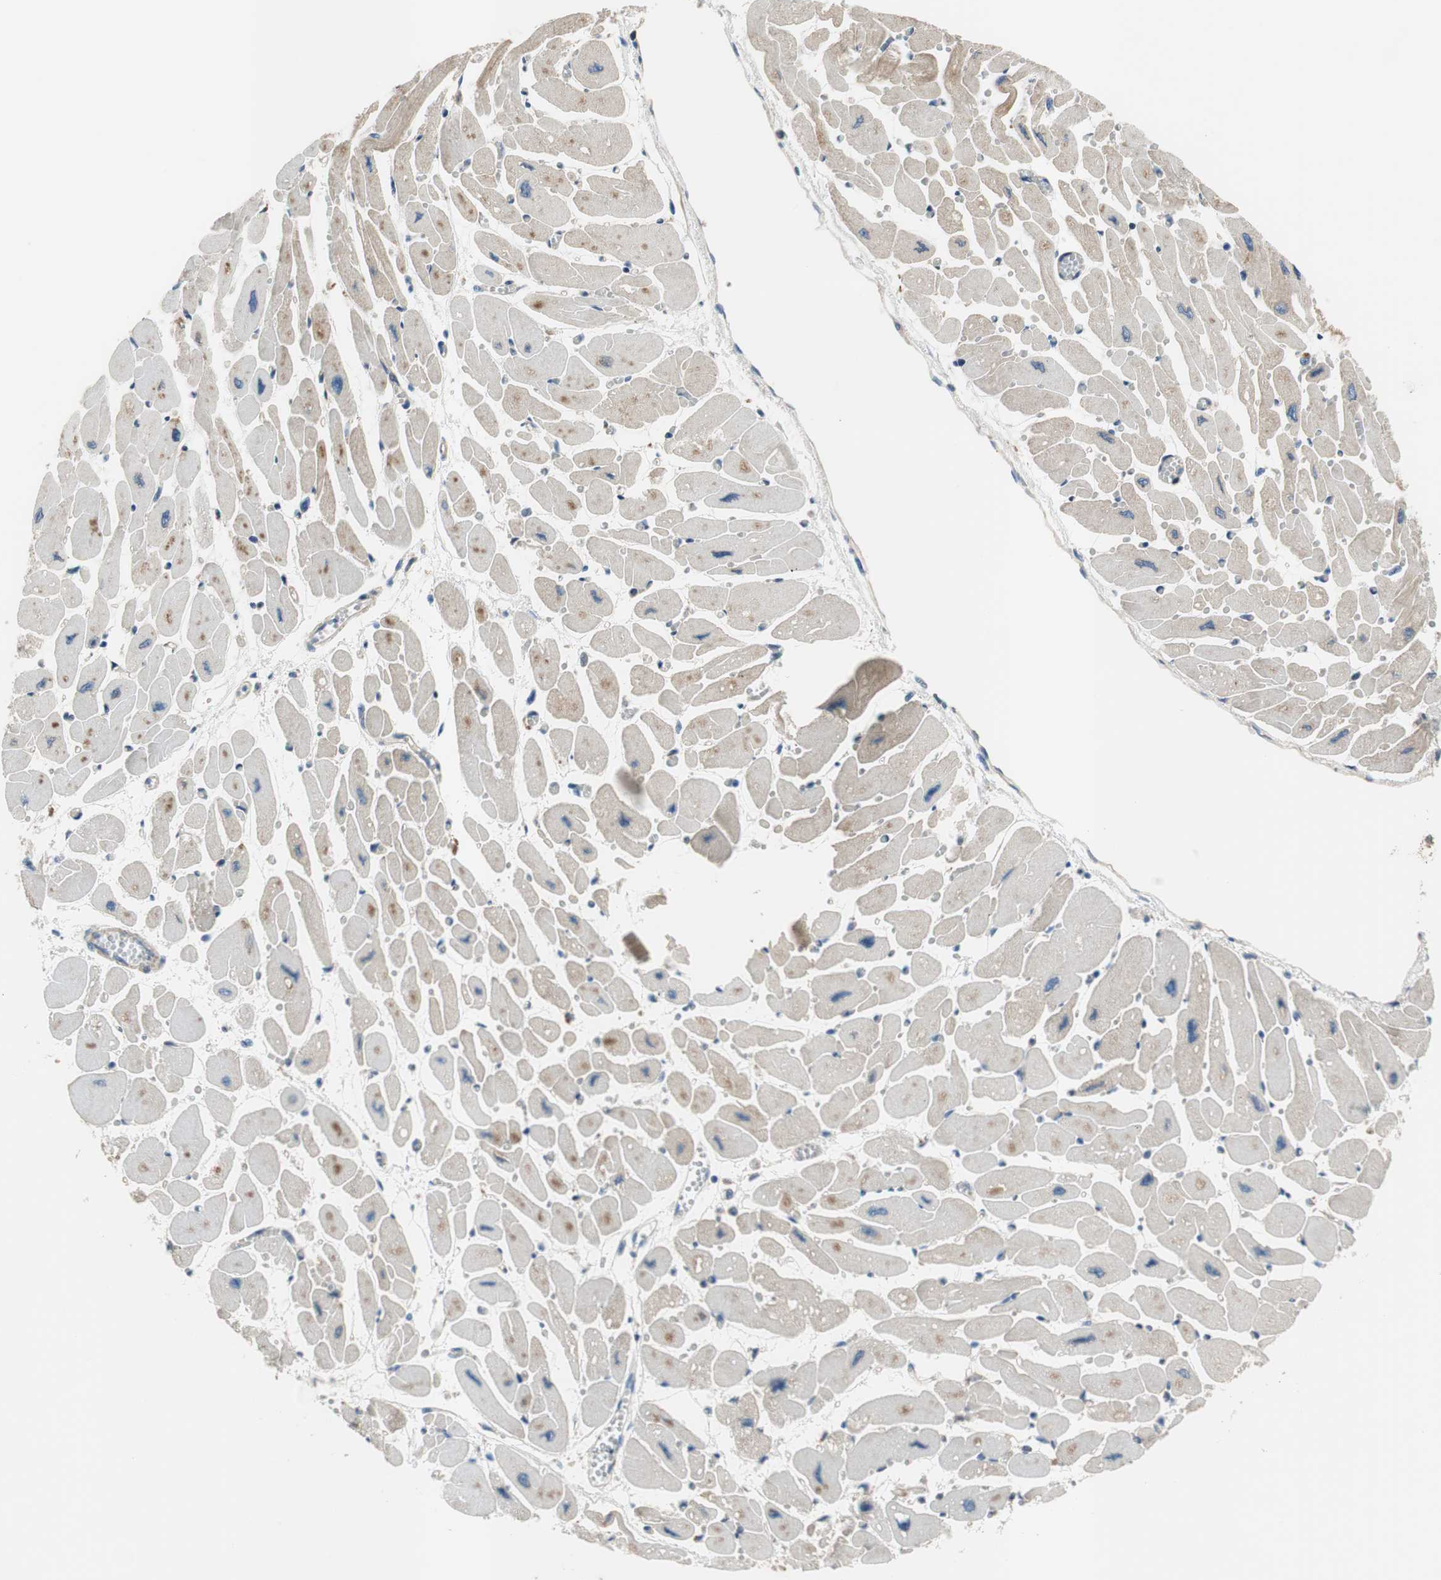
{"staining": {"intensity": "moderate", "quantity": "<25%", "location": "cytoplasmic/membranous"}, "tissue": "heart muscle", "cell_type": "Cardiomyocytes", "image_type": "normal", "snomed": [{"axis": "morphology", "description": "Normal tissue, NOS"}, {"axis": "topography", "description": "Heart"}], "caption": "A brown stain labels moderate cytoplasmic/membranous expression of a protein in cardiomyocytes of unremarkable human heart muscle. The staining is performed using DAB (3,3'-diaminobenzidine) brown chromogen to label protein expression. The nuclei are counter-stained blue using hematoxylin.", "gene": "CALML3", "patient": {"sex": "female", "age": 54}}